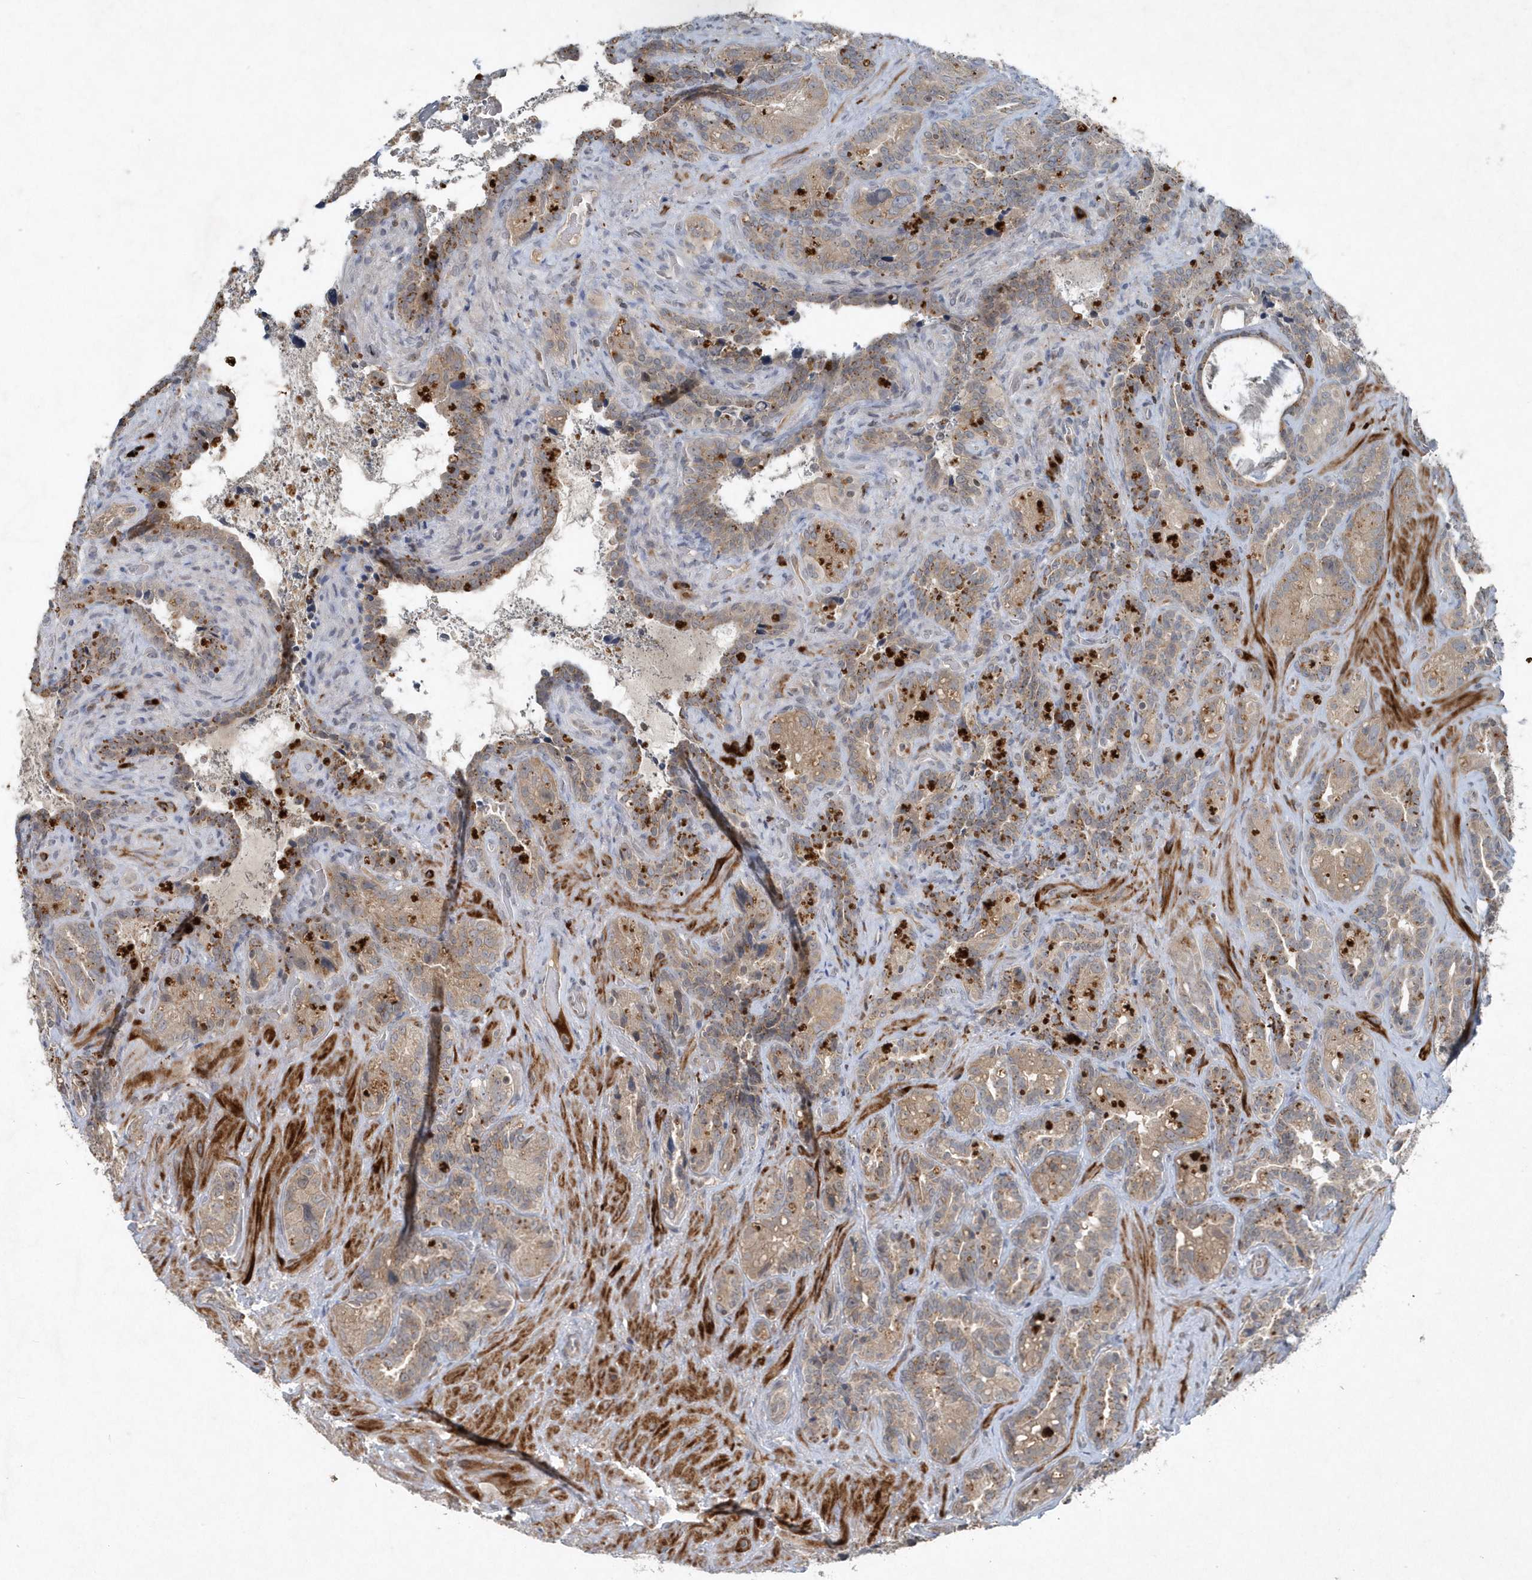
{"staining": {"intensity": "moderate", "quantity": ">75%", "location": "cytoplasmic/membranous"}, "tissue": "seminal vesicle", "cell_type": "Glandular cells", "image_type": "normal", "snomed": [{"axis": "morphology", "description": "Normal tissue, NOS"}, {"axis": "topography", "description": "Seminal veicle"}, {"axis": "topography", "description": "Peripheral nerve tissue"}], "caption": "High-power microscopy captured an immunohistochemistry (IHC) micrograph of normal seminal vesicle, revealing moderate cytoplasmic/membranous expression in approximately >75% of glandular cells. (IHC, brightfield microscopy, high magnification).", "gene": "QTRT2", "patient": {"sex": "male", "age": 67}}